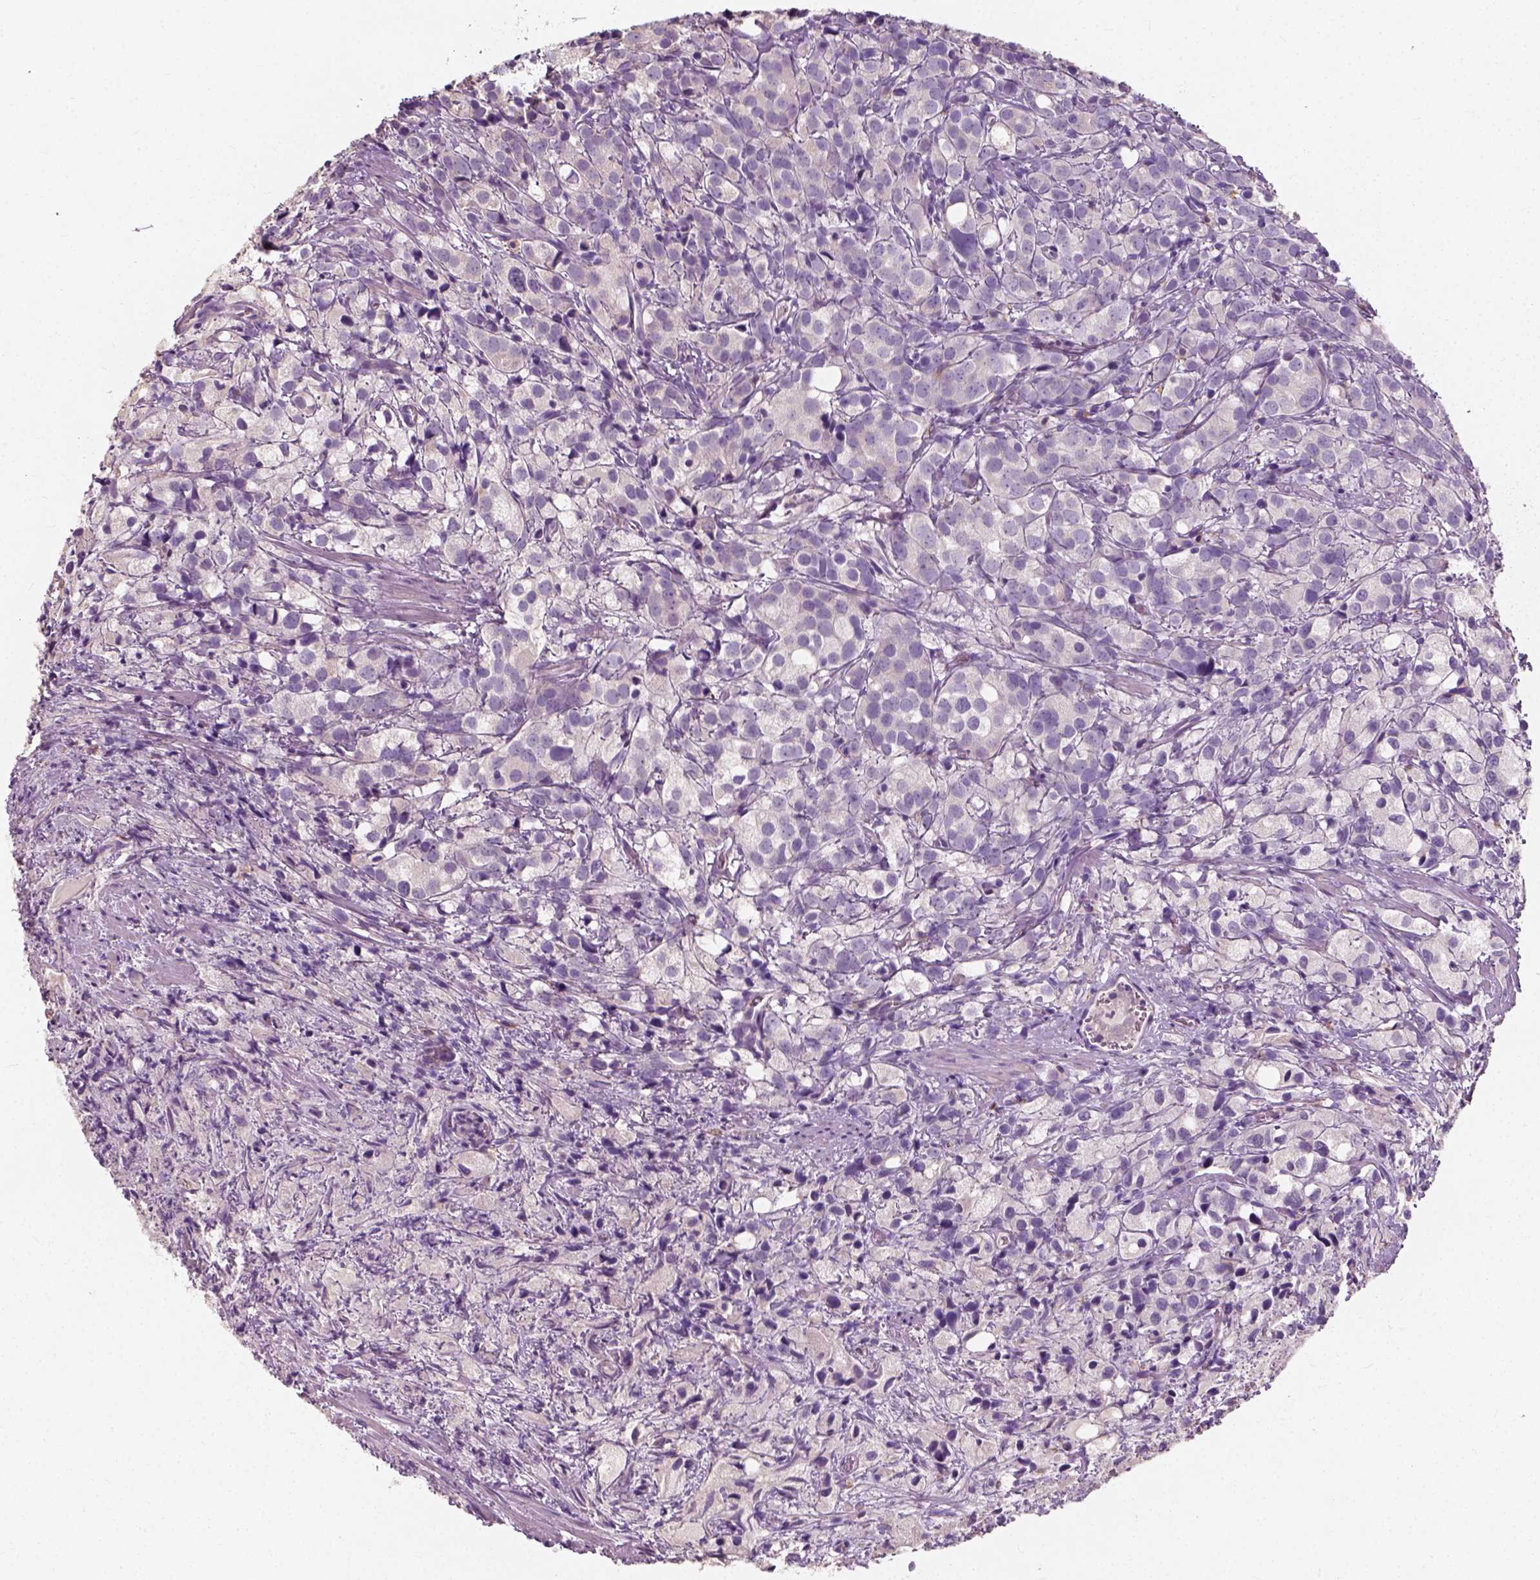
{"staining": {"intensity": "negative", "quantity": "none", "location": "none"}, "tissue": "prostate cancer", "cell_type": "Tumor cells", "image_type": "cancer", "snomed": [{"axis": "morphology", "description": "Adenocarcinoma, High grade"}, {"axis": "topography", "description": "Prostate"}], "caption": "Protein analysis of prostate cancer exhibits no significant expression in tumor cells.", "gene": "DHCR24", "patient": {"sex": "male", "age": 86}}